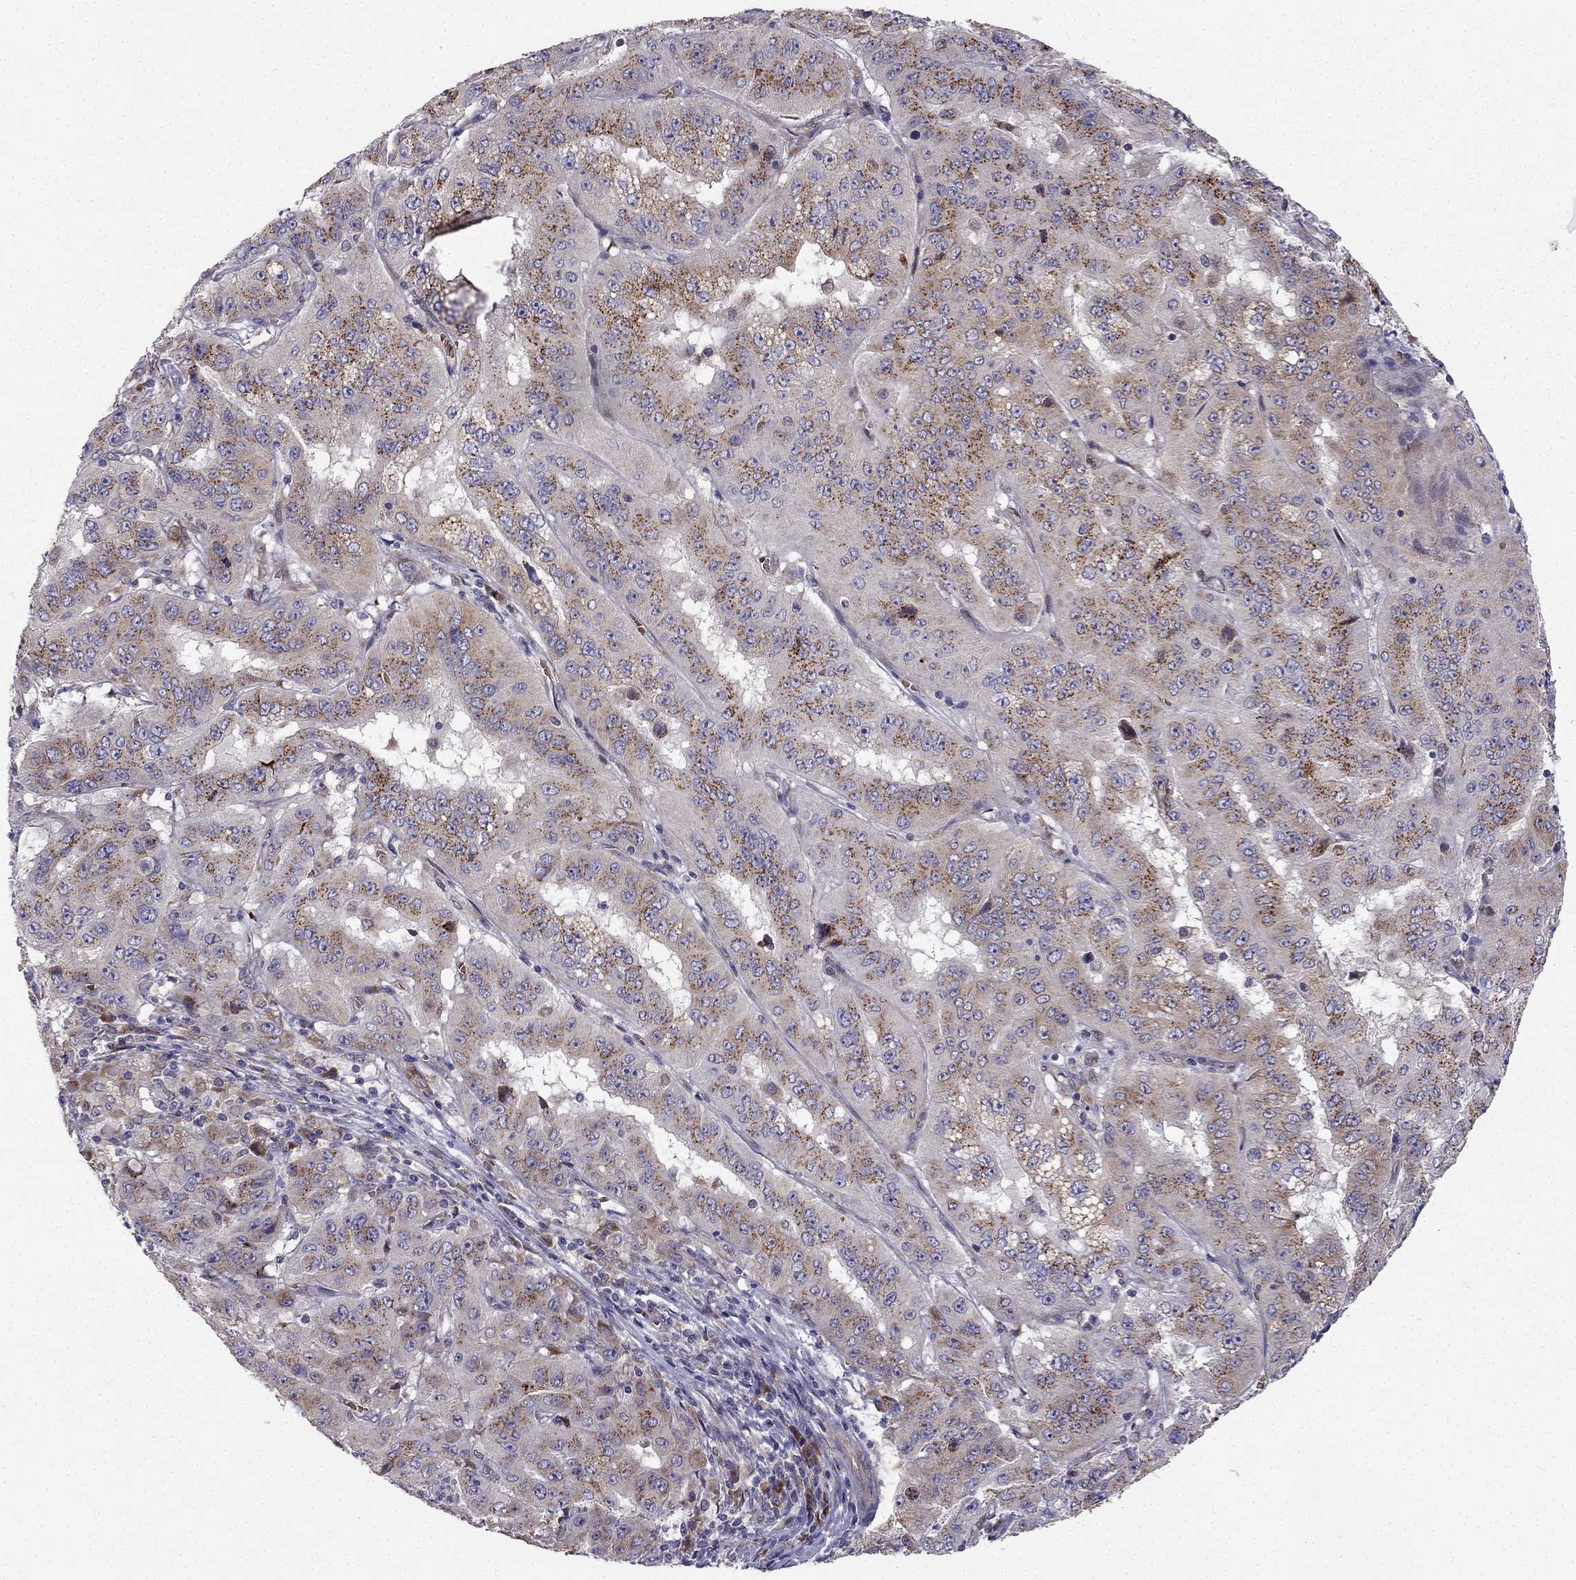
{"staining": {"intensity": "moderate", "quantity": "25%-75%", "location": "cytoplasmic/membranous"}, "tissue": "pancreatic cancer", "cell_type": "Tumor cells", "image_type": "cancer", "snomed": [{"axis": "morphology", "description": "Adenocarcinoma, NOS"}, {"axis": "topography", "description": "Pancreas"}], "caption": "Immunohistochemical staining of human pancreatic adenocarcinoma displays medium levels of moderate cytoplasmic/membranous protein staining in approximately 25%-75% of tumor cells. The protein is stained brown, and the nuclei are stained in blue (DAB (3,3'-diaminobenzidine) IHC with brightfield microscopy, high magnification).", "gene": "B4GALT7", "patient": {"sex": "male", "age": 63}}